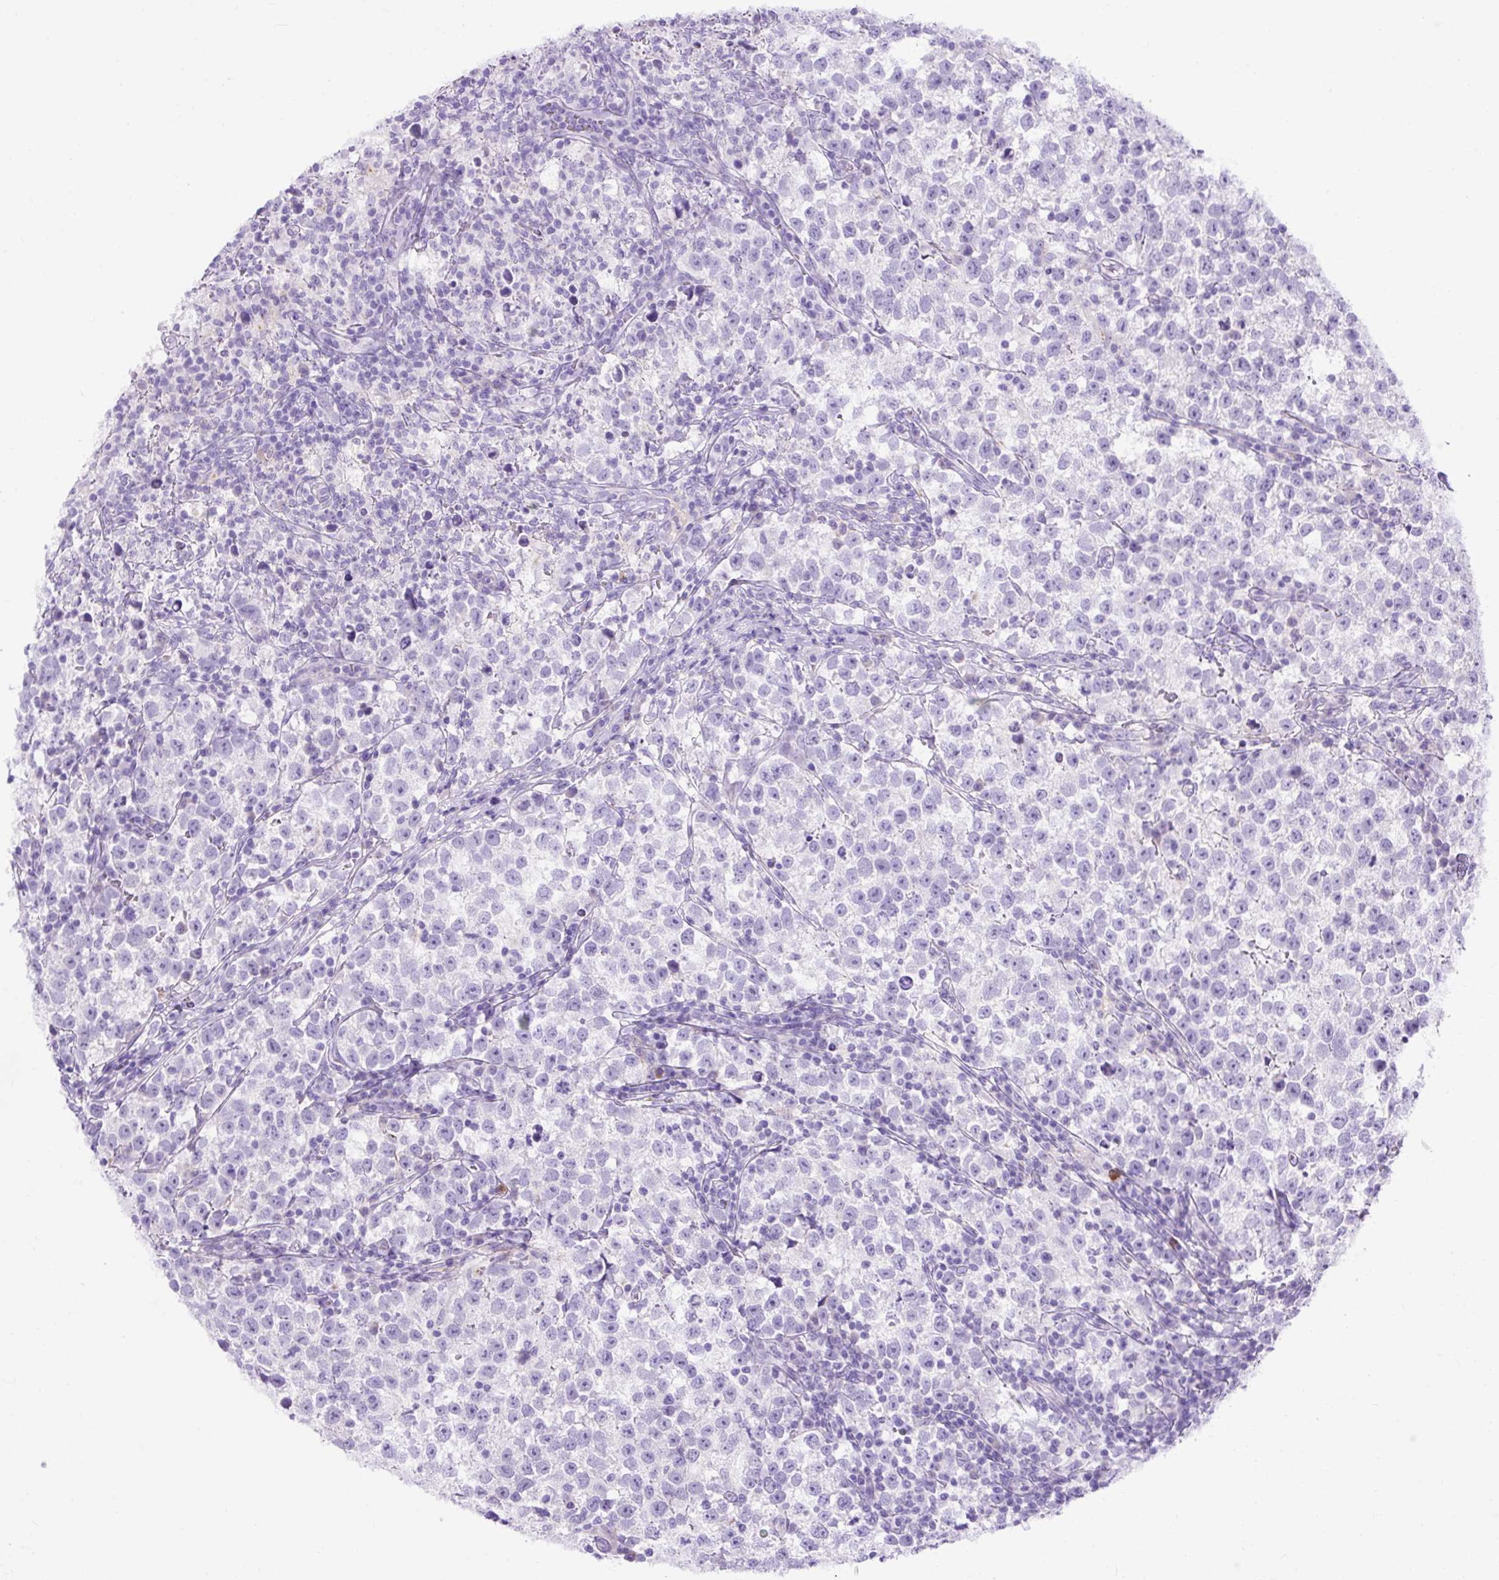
{"staining": {"intensity": "negative", "quantity": "none", "location": "none"}, "tissue": "testis cancer", "cell_type": "Tumor cells", "image_type": "cancer", "snomed": [{"axis": "morphology", "description": "Normal tissue, NOS"}, {"axis": "morphology", "description": "Seminoma, NOS"}, {"axis": "topography", "description": "Testis"}], "caption": "IHC of human testis seminoma exhibits no positivity in tumor cells. Nuclei are stained in blue.", "gene": "SPTBN5", "patient": {"sex": "male", "age": 43}}